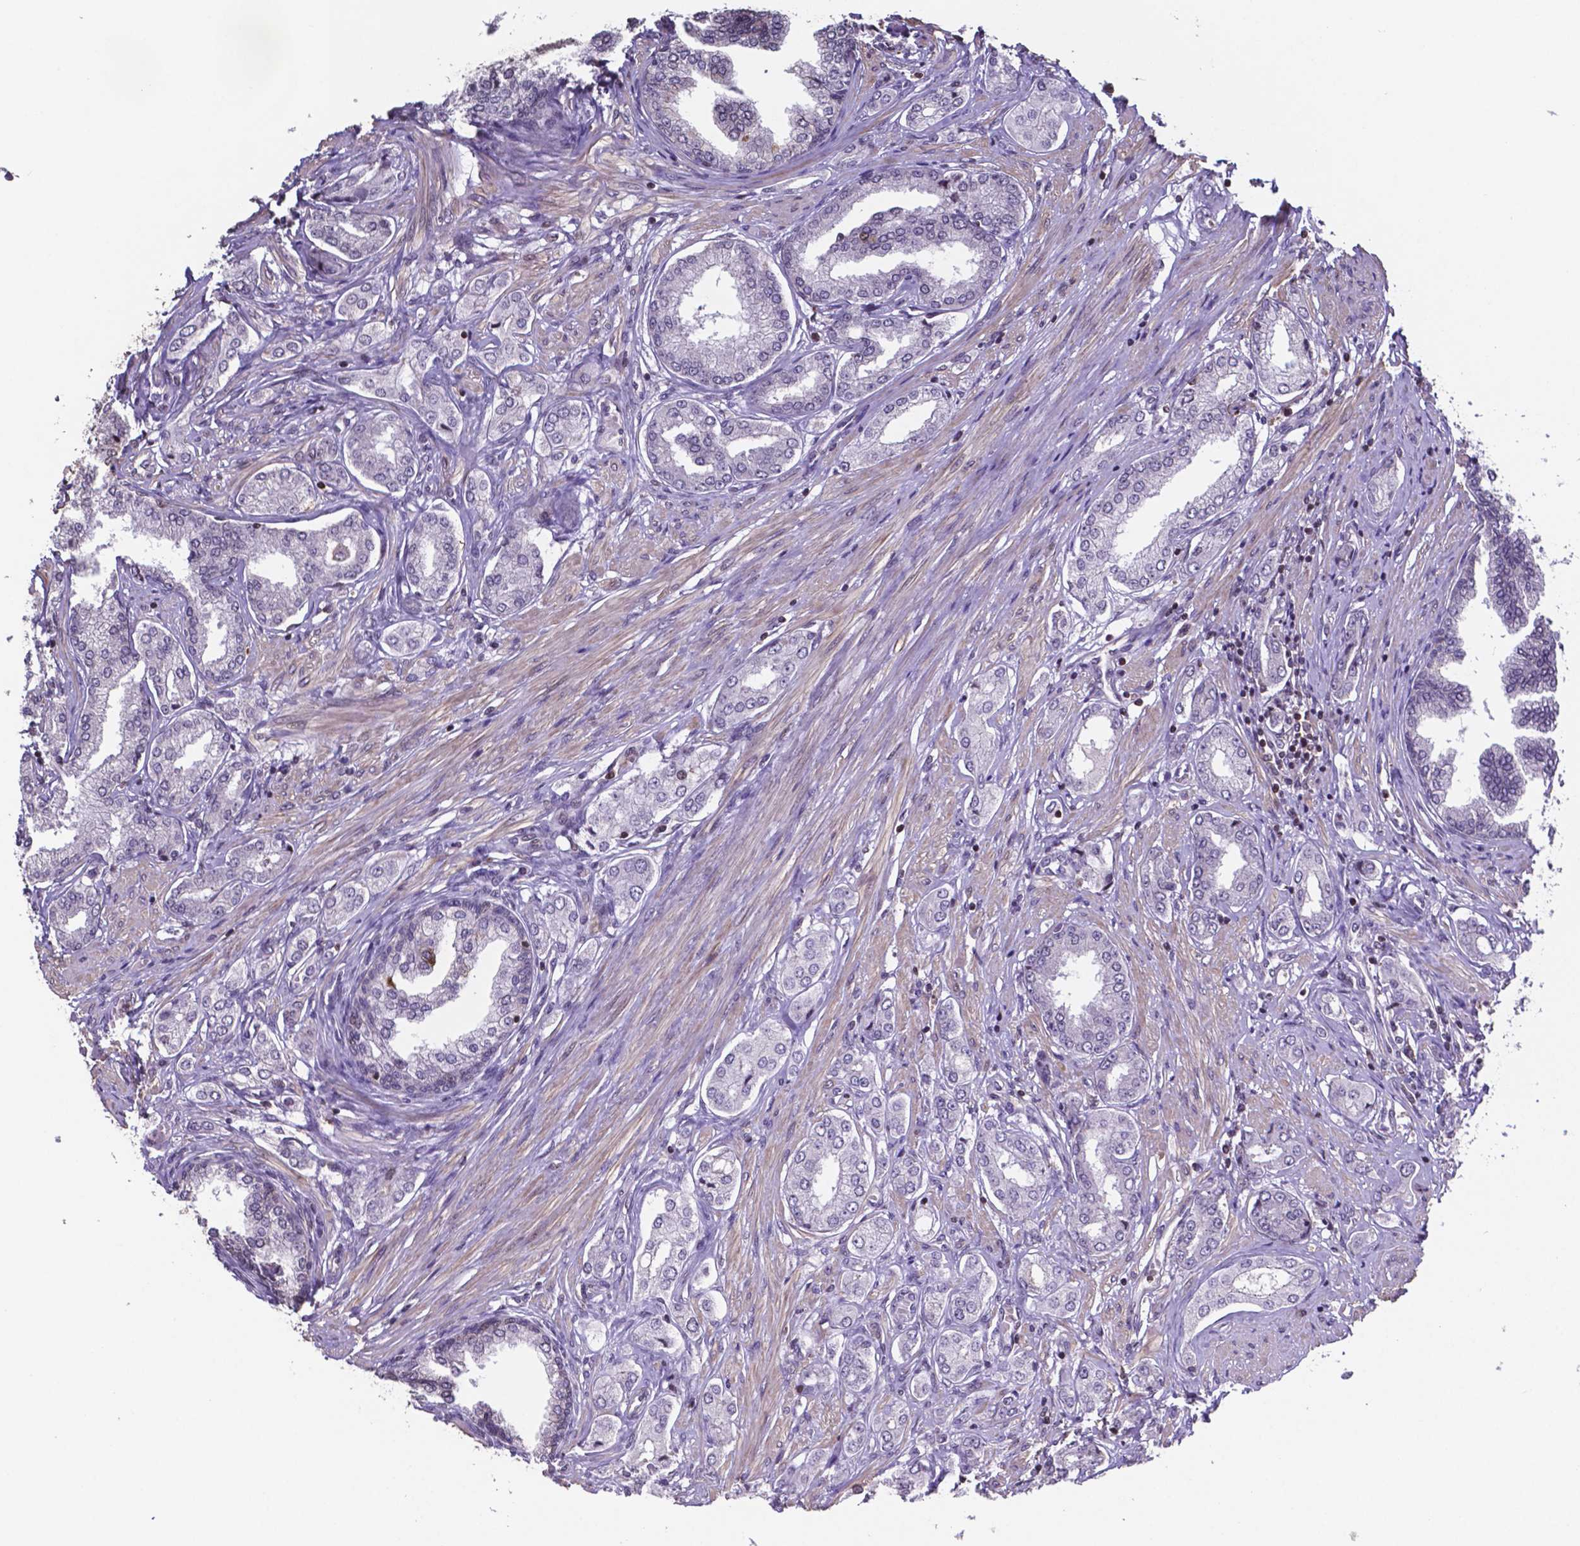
{"staining": {"intensity": "negative", "quantity": "none", "location": "none"}, "tissue": "prostate cancer", "cell_type": "Tumor cells", "image_type": "cancer", "snomed": [{"axis": "morphology", "description": "Adenocarcinoma, NOS"}, {"axis": "topography", "description": "Prostate"}], "caption": "A high-resolution image shows immunohistochemistry (IHC) staining of prostate cancer, which exhibits no significant expression in tumor cells.", "gene": "MLC1", "patient": {"sex": "male", "age": 63}}